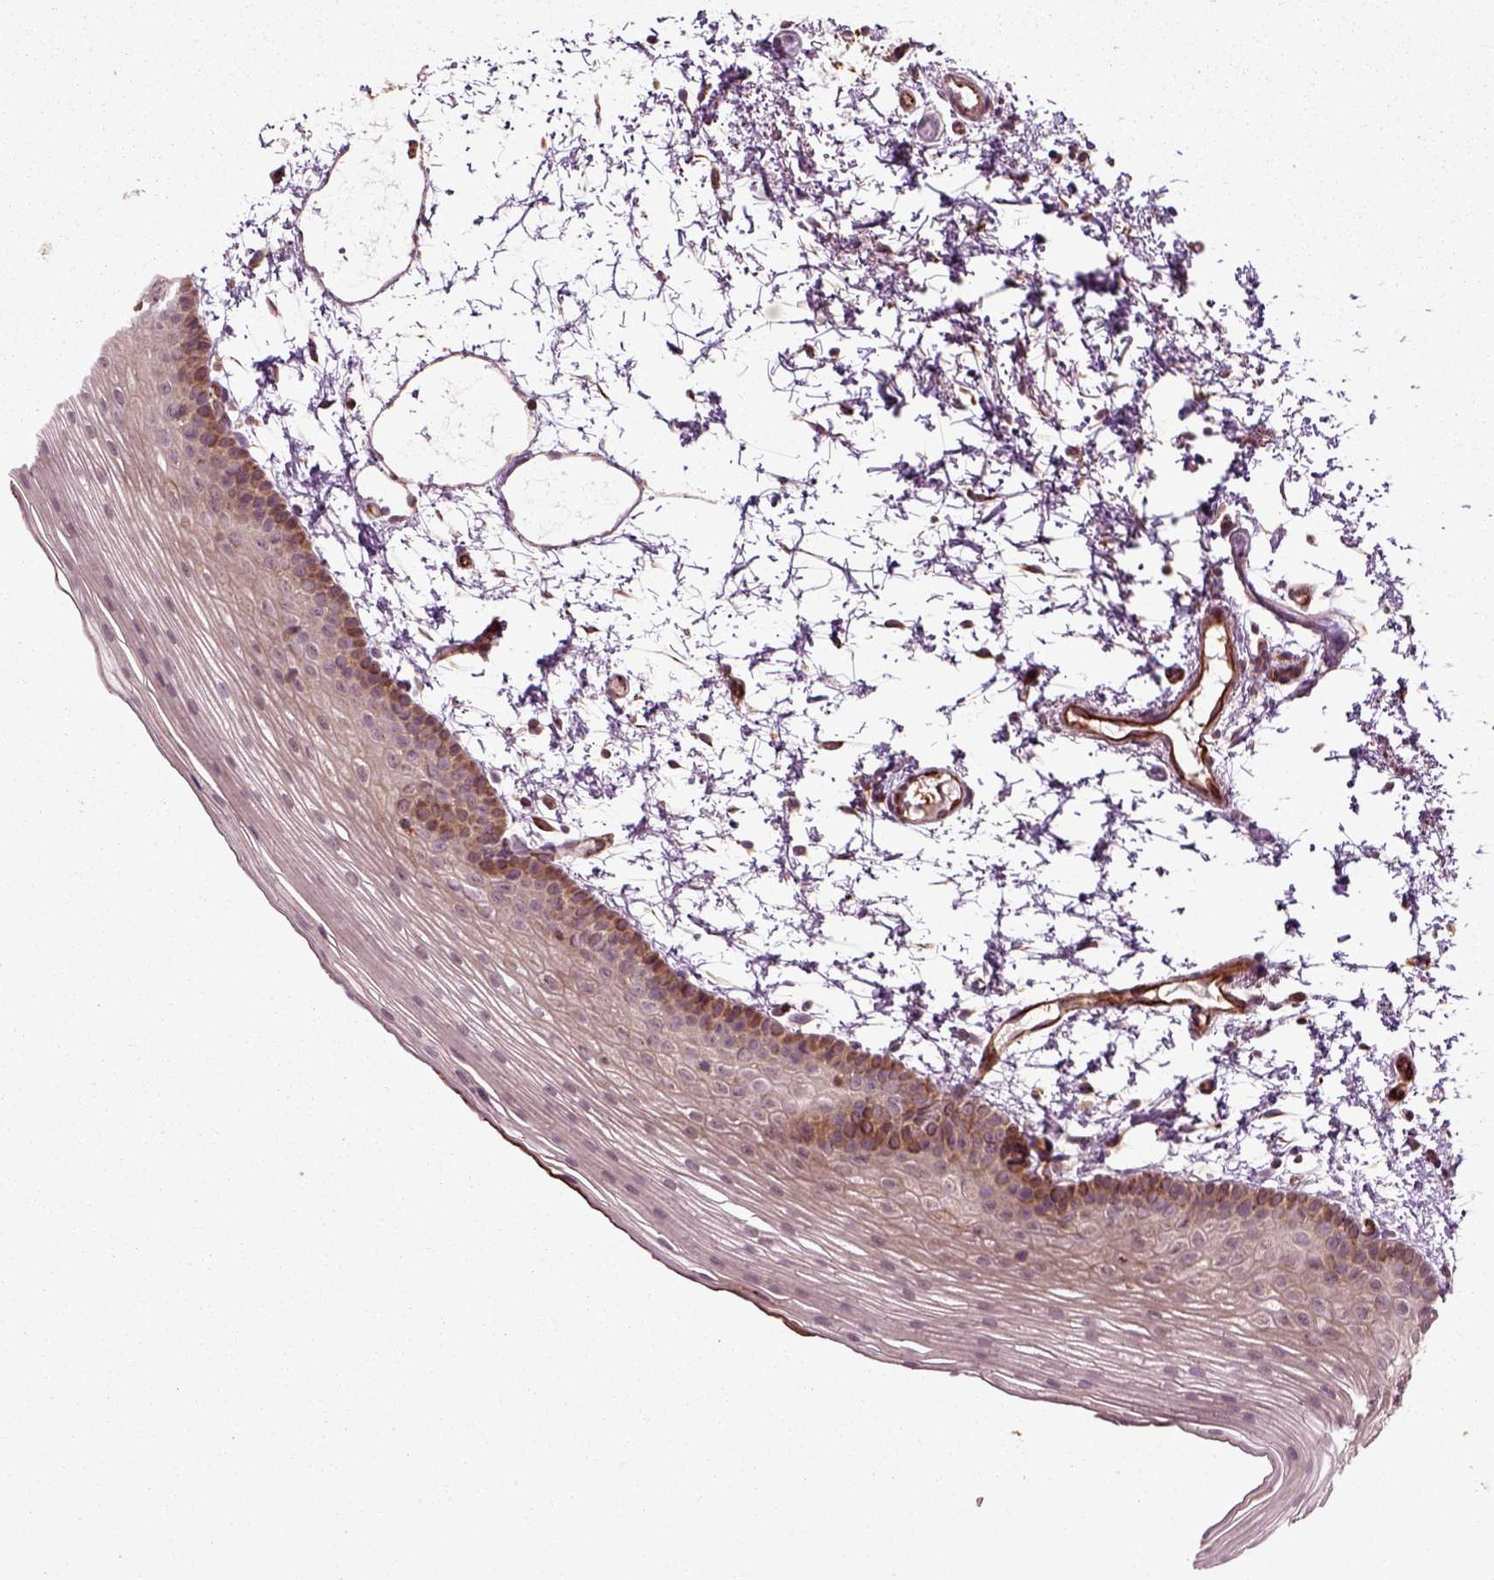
{"staining": {"intensity": "strong", "quantity": "<25%", "location": "cytoplasmic/membranous"}, "tissue": "oral mucosa", "cell_type": "Squamous epithelial cells", "image_type": "normal", "snomed": [{"axis": "morphology", "description": "Normal tissue, NOS"}, {"axis": "topography", "description": "Oral tissue"}], "caption": "About <25% of squamous epithelial cells in unremarkable human oral mucosa exhibit strong cytoplasmic/membranous protein staining as visualized by brown immunohistochemical staining.", "gene": "PLCD3", "patient": {"sex": "female", "age": 57}}